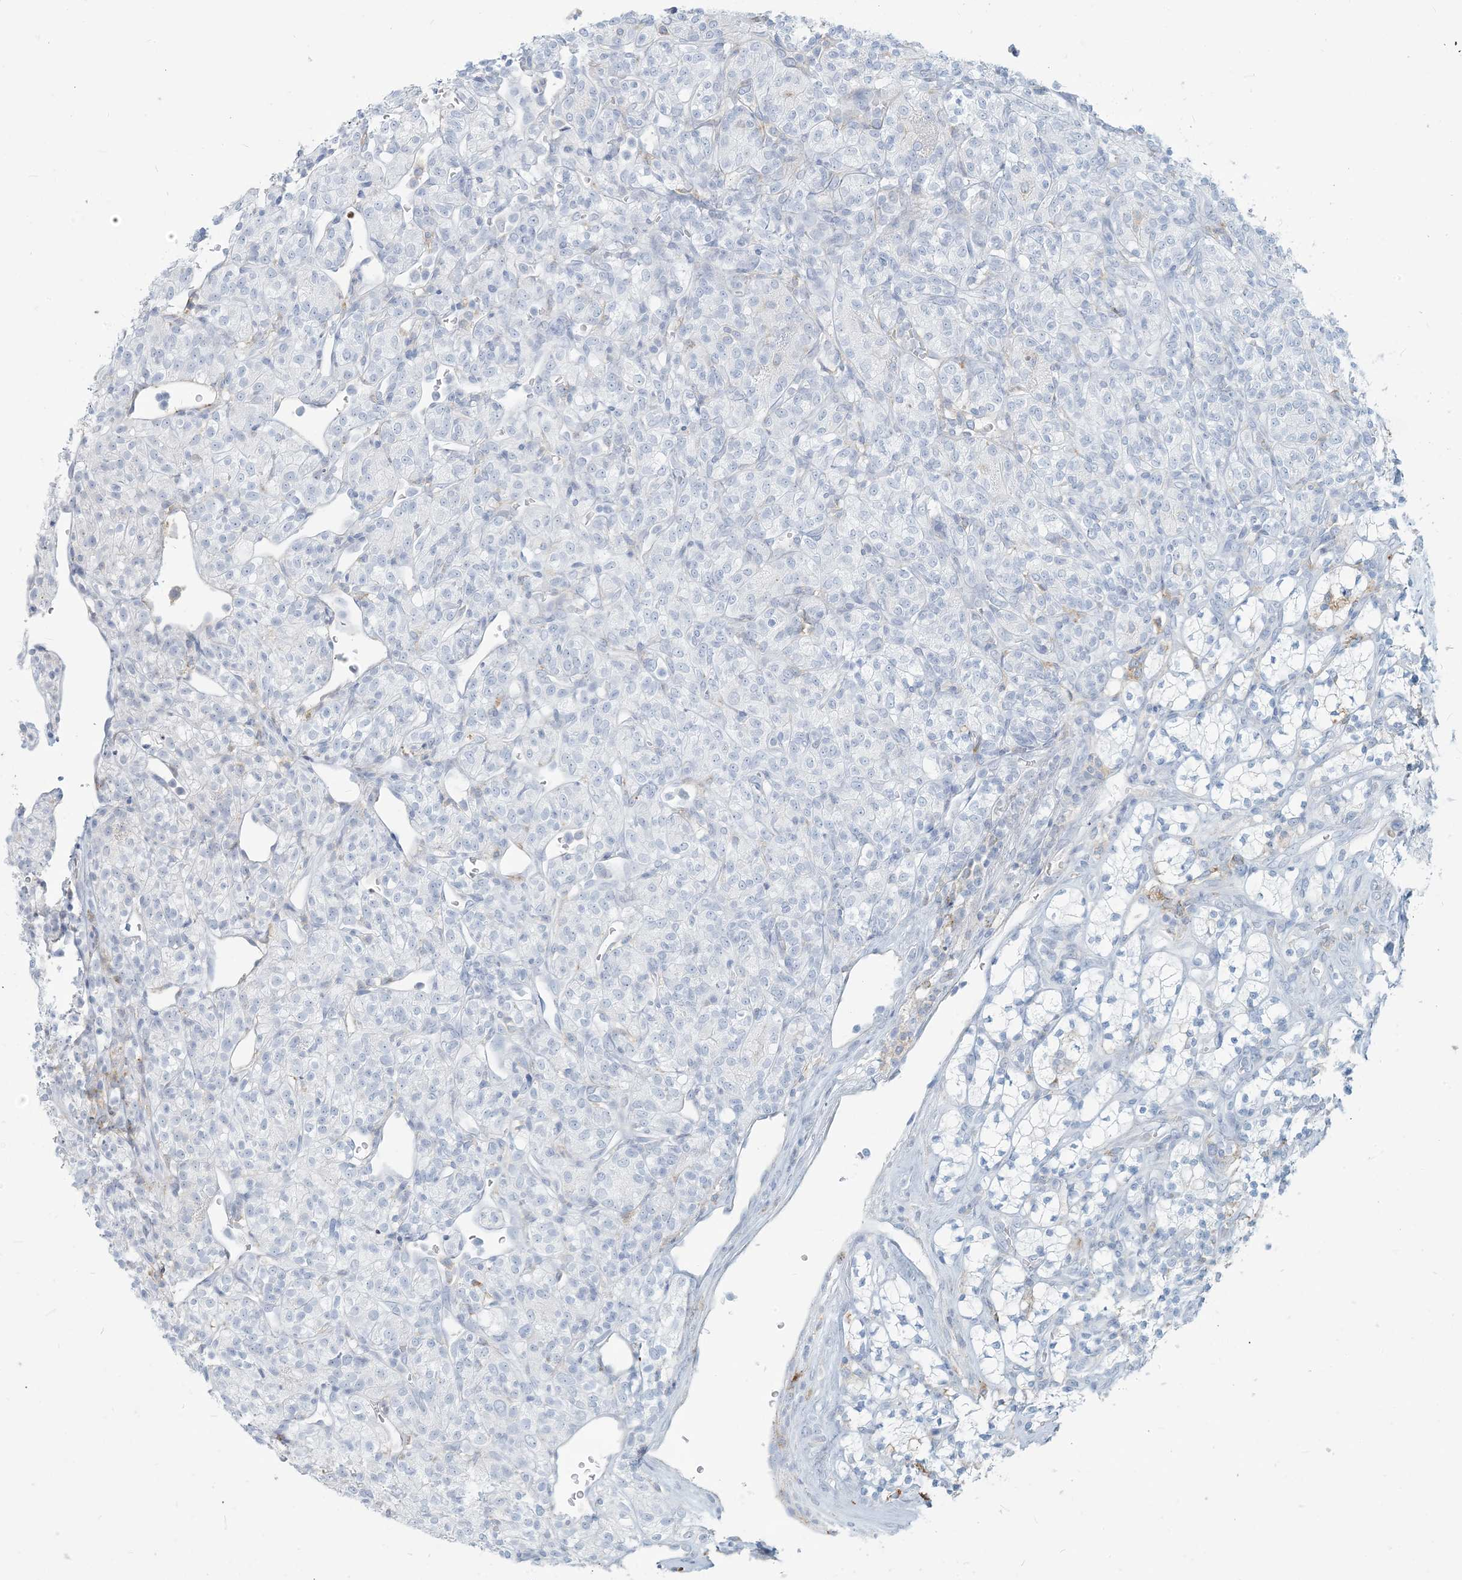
{"staining": {"intensity": "negative", "quantity": "none", "location": "none"}, "tissue": "renal cancer", "cell_type": "Tumor cells", "image_type": "cancer", "snomed": [{"axis": "morphology", "description": "Adenocarcinoma, NOS"}, {"axis": "topography", "description": "Kidney"}], "caption": "DAB (3,3'-diaminobenzidine) immunohistochemical staining of adenocarcinoma (renal) shows no significant positivity in tumor cells.", "gene": "HLA-DRB1", "patient": {"sex": "male", "age": 77}}